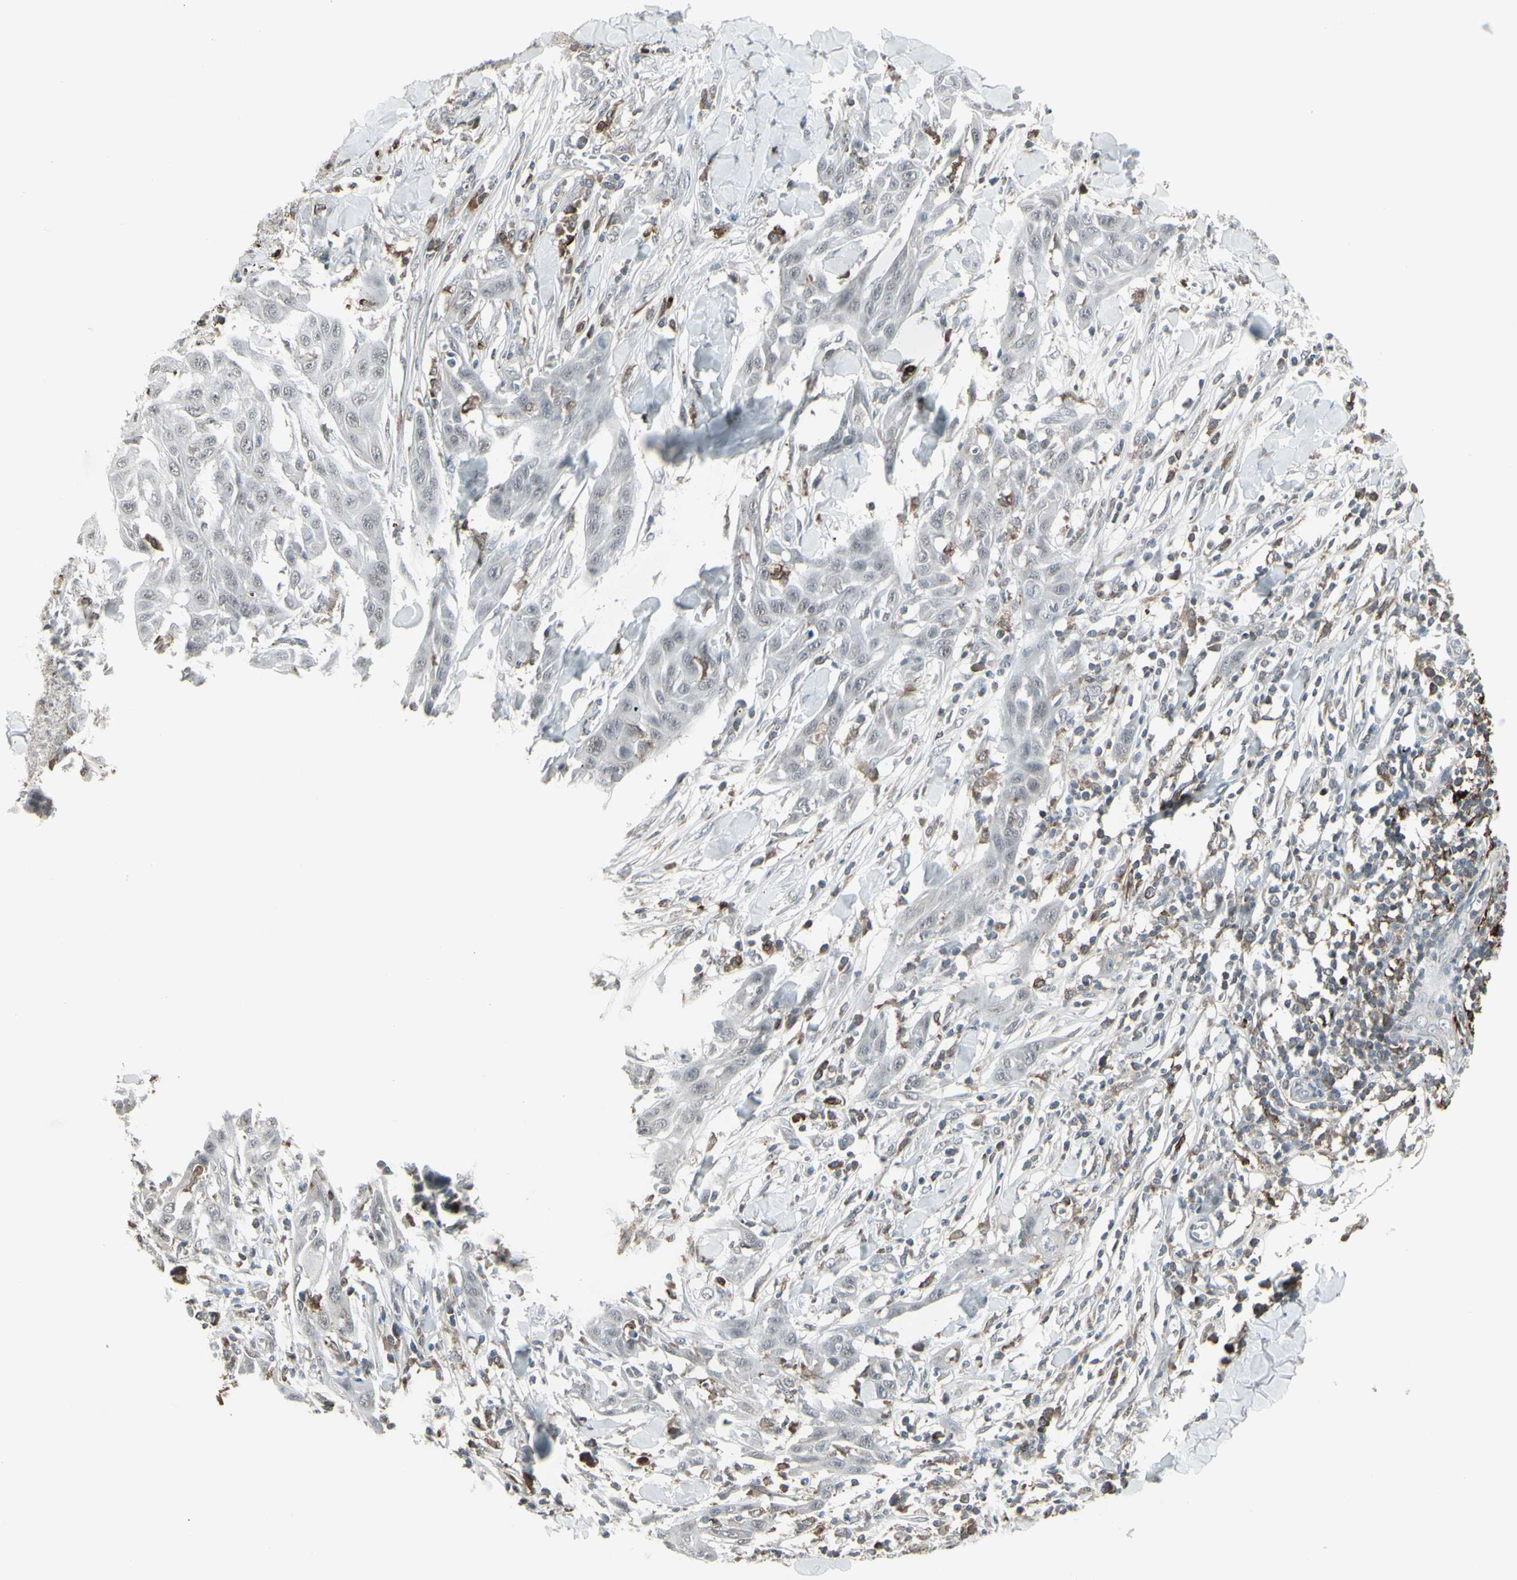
{"staining": {"intensity": "negative", "quantity": "none", "location": "none"}, "tissue": "skin cancer", "cell_type": "Tumor cells", "image_type": "cancer", "snomed": [{"axis": "morphology", "description": "Squamous cell carcinoma, NOS"}, {"axis": "topography", "description": "Skin"}], "caption": "An immunohistochemistry (IHC) photomicrograph of skin squamous cell carcinoma is shown. There is no staining in tumor cells of skin squamous cell carcinoma.", "gene": "SAMSN1", "patient": {"sex": "male", "age": 24}}